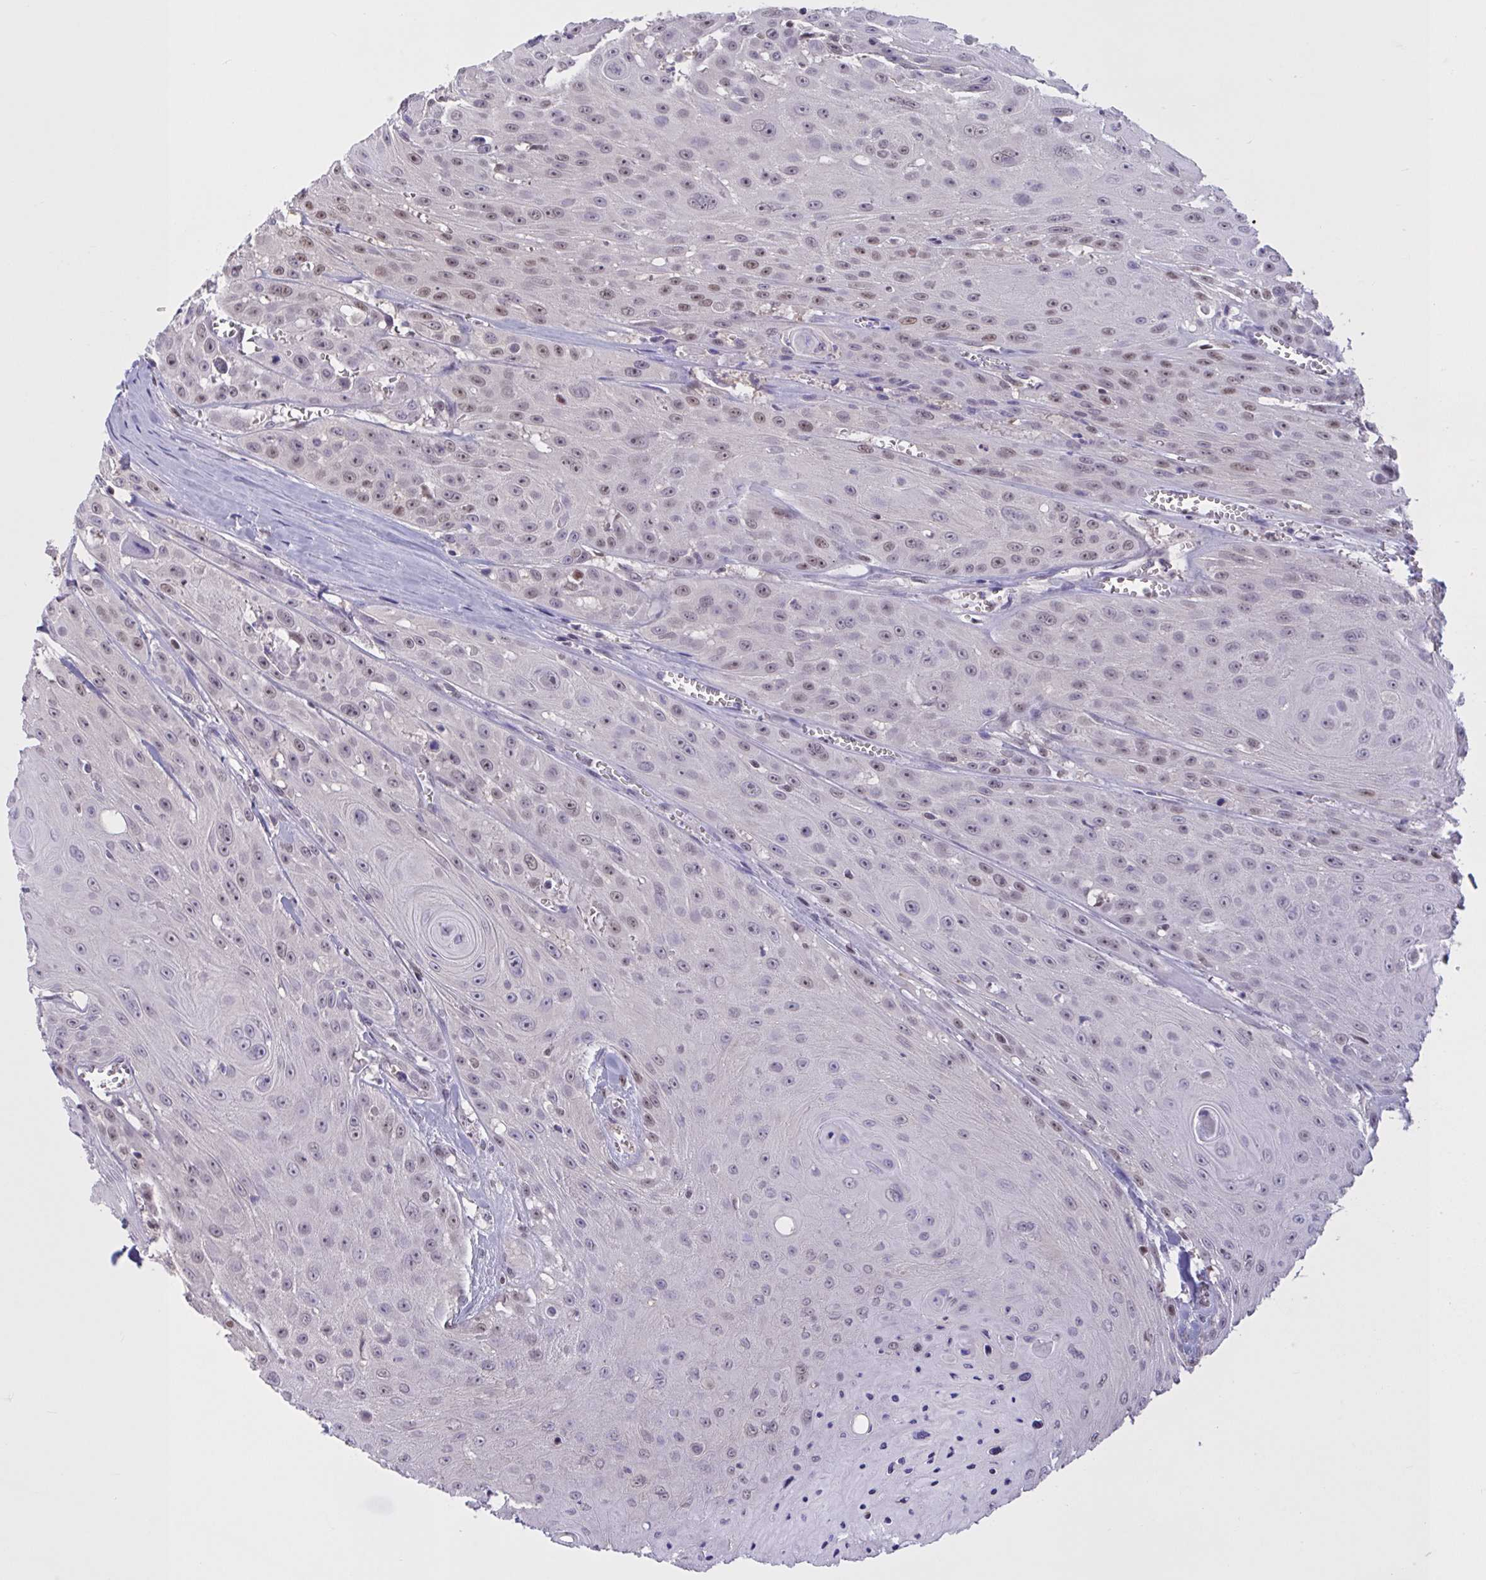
{"staining": {"intensity": "weak", "quantity": "25%-75%", "location": "nuclear"}, "tissue": "head and neck cancer", "cell_type": "Tumor cells", "image_type": "cancer", "snomed": [{"axis": "morphology", "description": "Squamous cell carcinoma, NOS"}, {"axis": "topography", "description": "Oral tissue"}, {"axis": "topography", "description": "Head-Neck"}], "caption": "This micrograph shows IHC staining of human squamous cell carcinoma (head and neck), with low weak nuclear positivity in about 25%-75% of tumor cells.", "gene": "RBL1", "patient": {"sex": "male", "age": 81}}